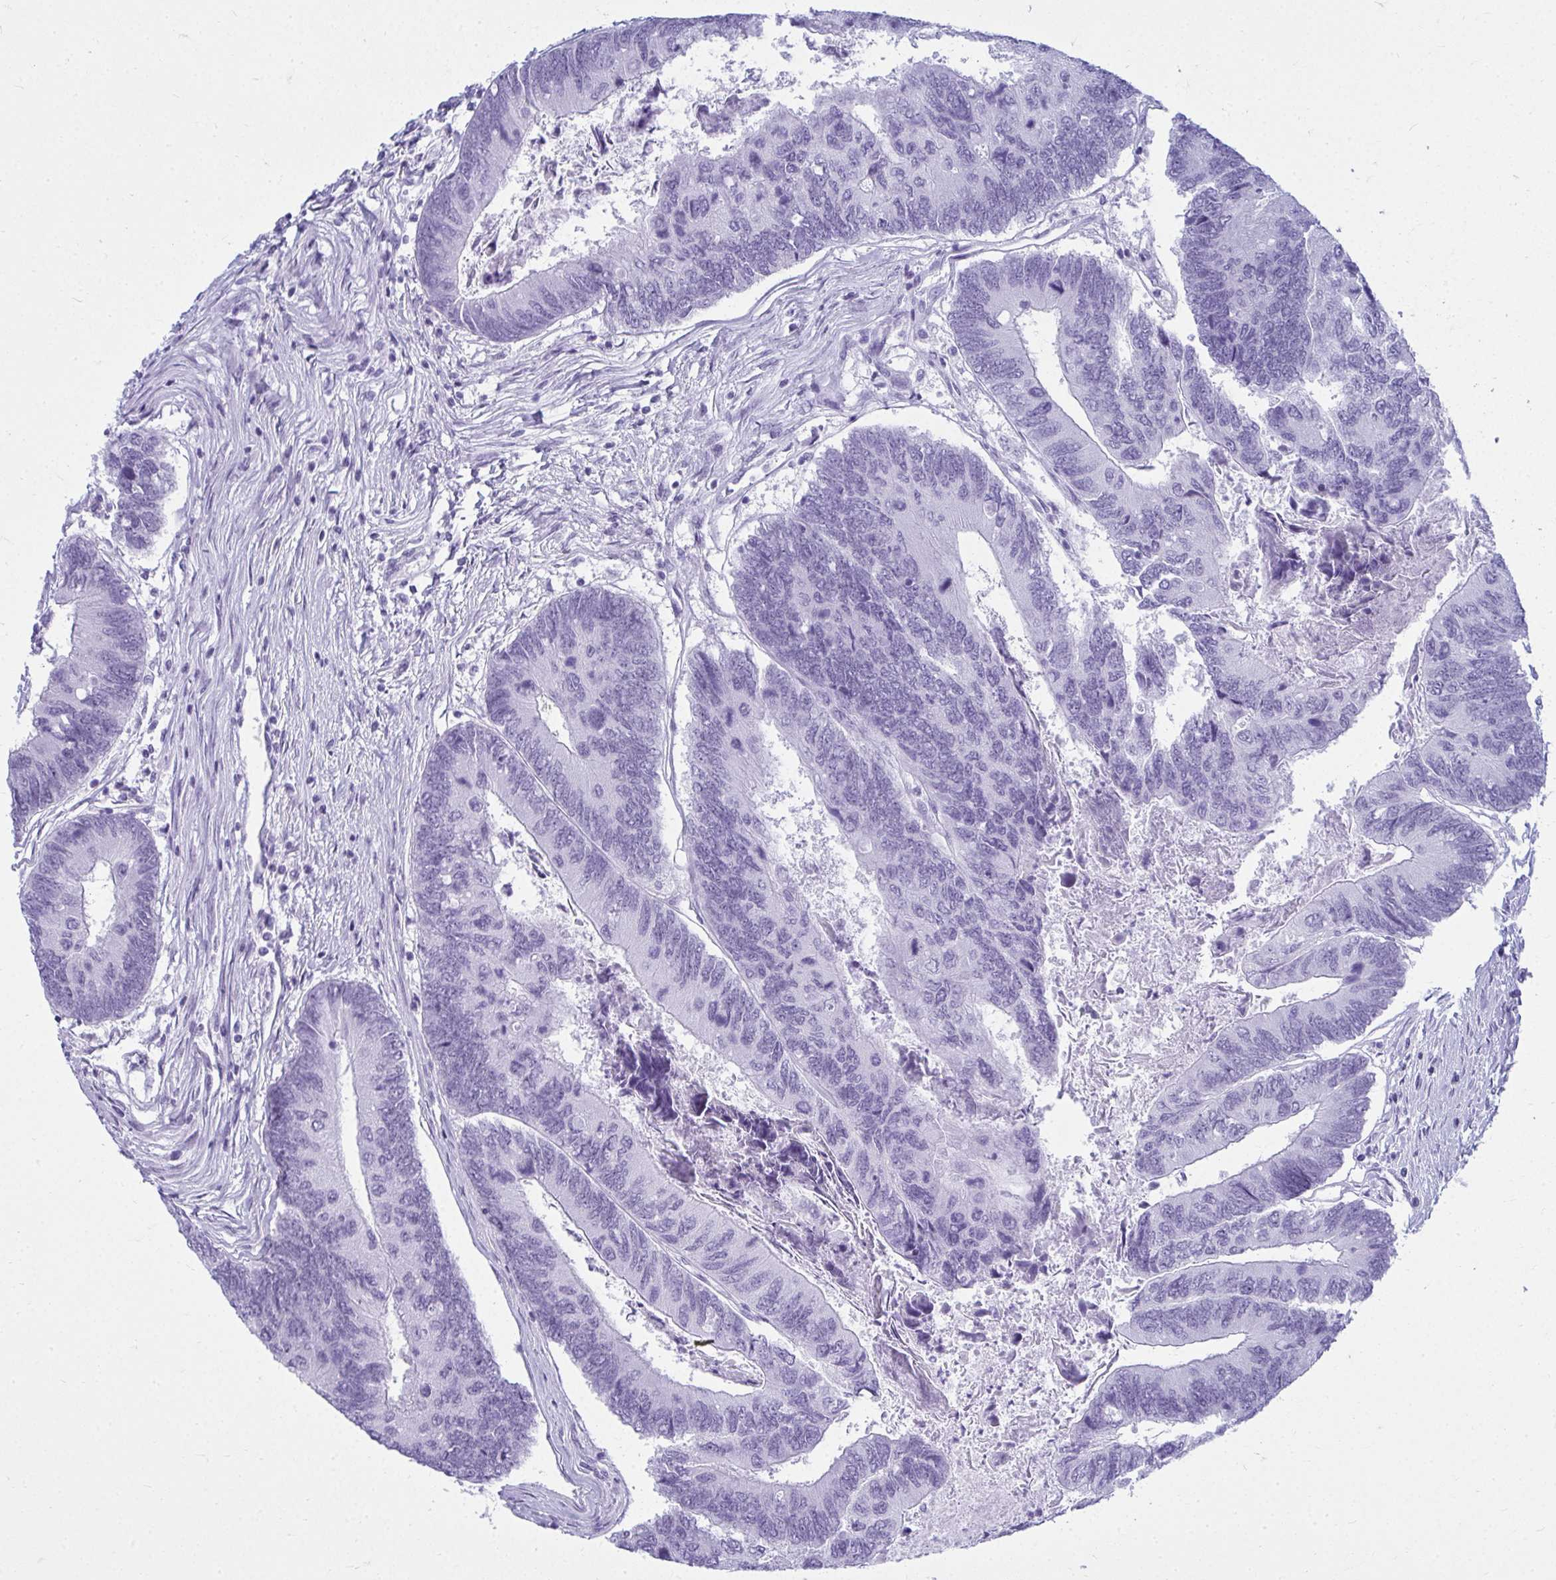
{"staining": {"intensity": "negative", "quantity": "none", "location": "none"}, "tissue": "colorectal cancer", "cell_type": "Tumor cells", "image_type": "cancer", "snomed": [{"axis": "morphology", "description": "Adenocarcinoma, NOS"}, {"axis": "topography", "description": "Colon"}], "caption": "The histopathology image exhibits no staining of tumor cells in colorectal cancer (adenocarcinoma).", "gene": "CLGN", "patient": {"sex": "female", "age": 67}}